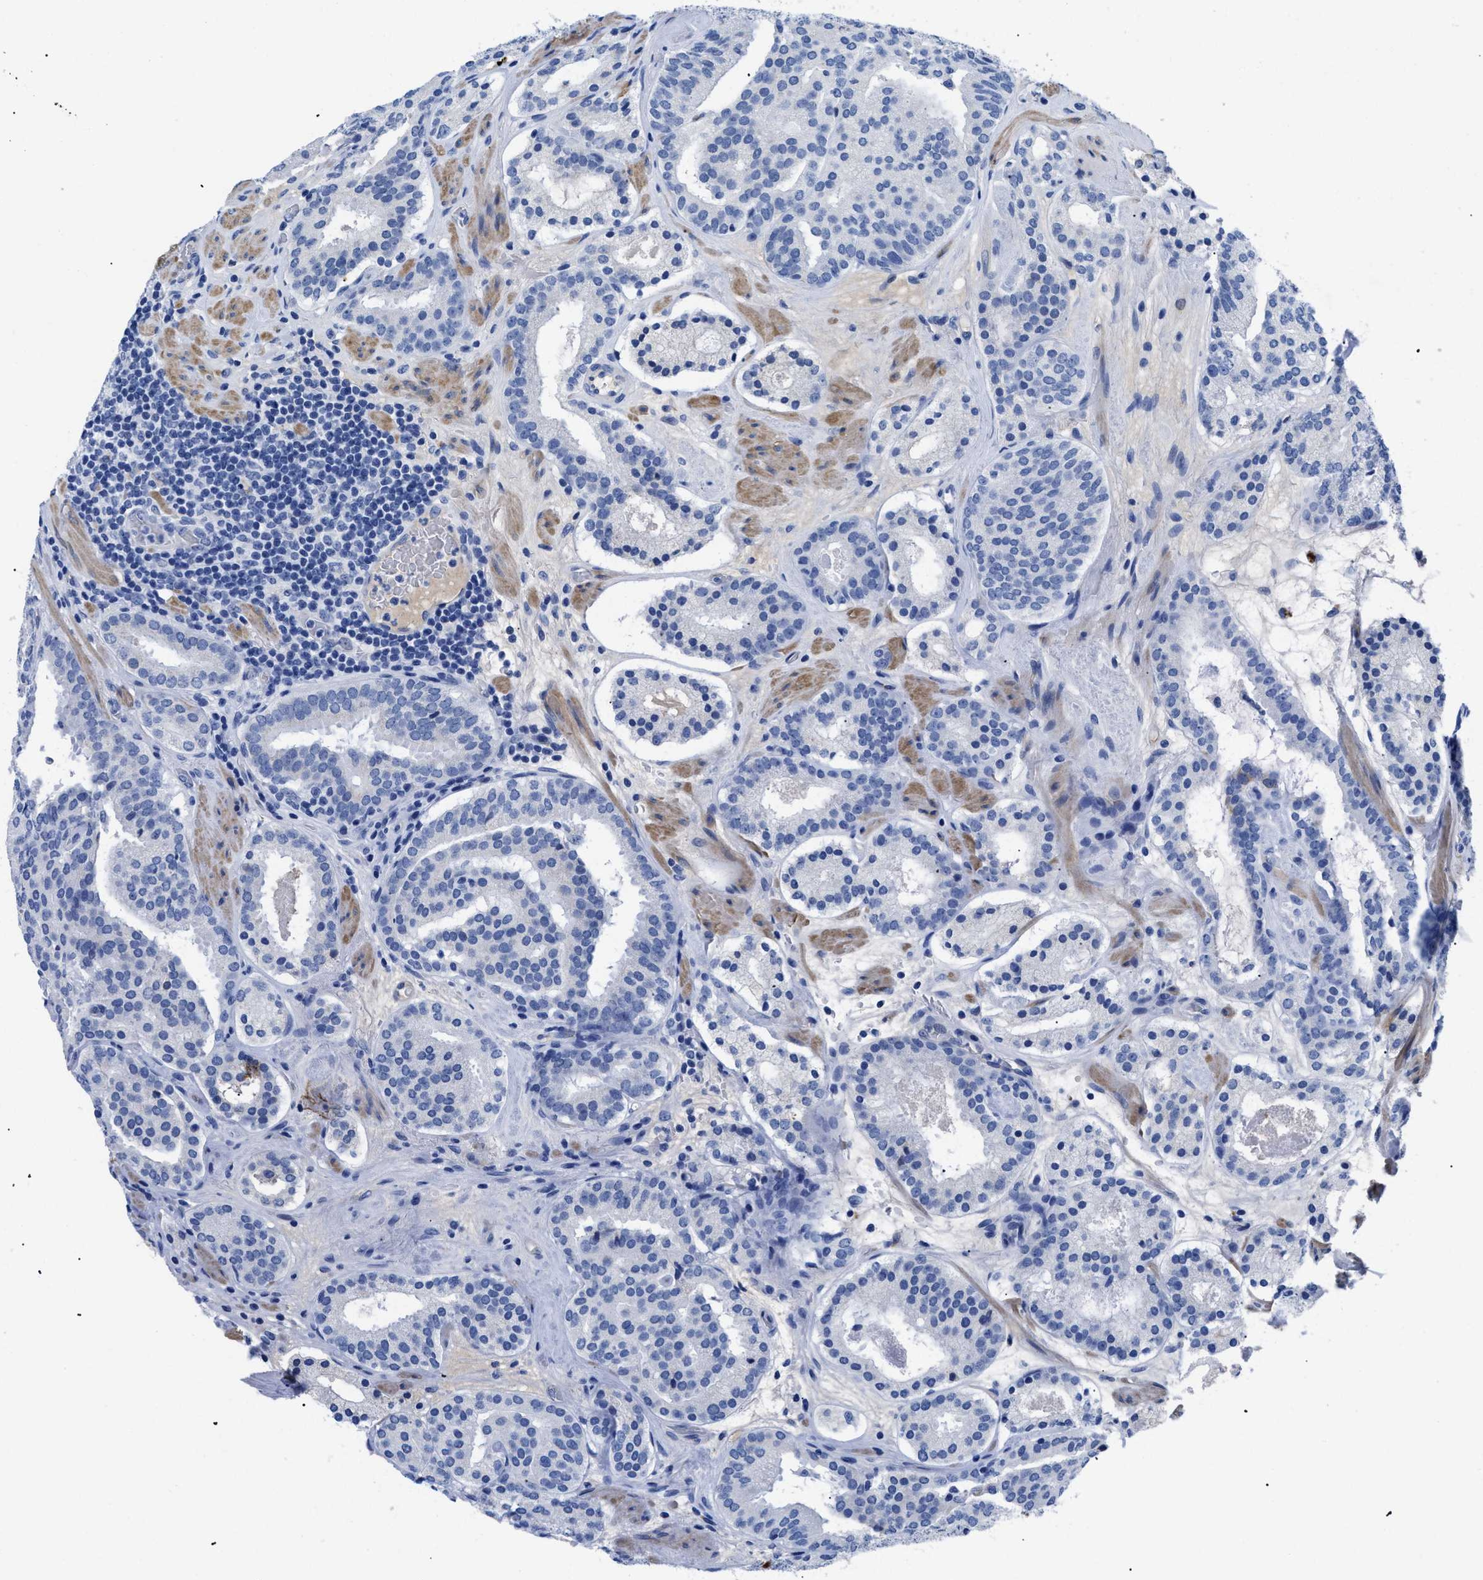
{"staining": {"intensity": "negative", "quantity": "none", "location": "none"}, "tissue": "prostate cancer", "cell_type": "Tumor cells", "image_type": "cancer", "snomed": [{"axis": "morphology", "description": "Adenocarcinoma, Low grade"}, {"axis": "topography", "description": "Prostate"}], "caption": "There is no significant positivity in tumor cells of prostate cancer.", "gene": "TMEM68", "patient": {"sex": "male", "age": 69}}